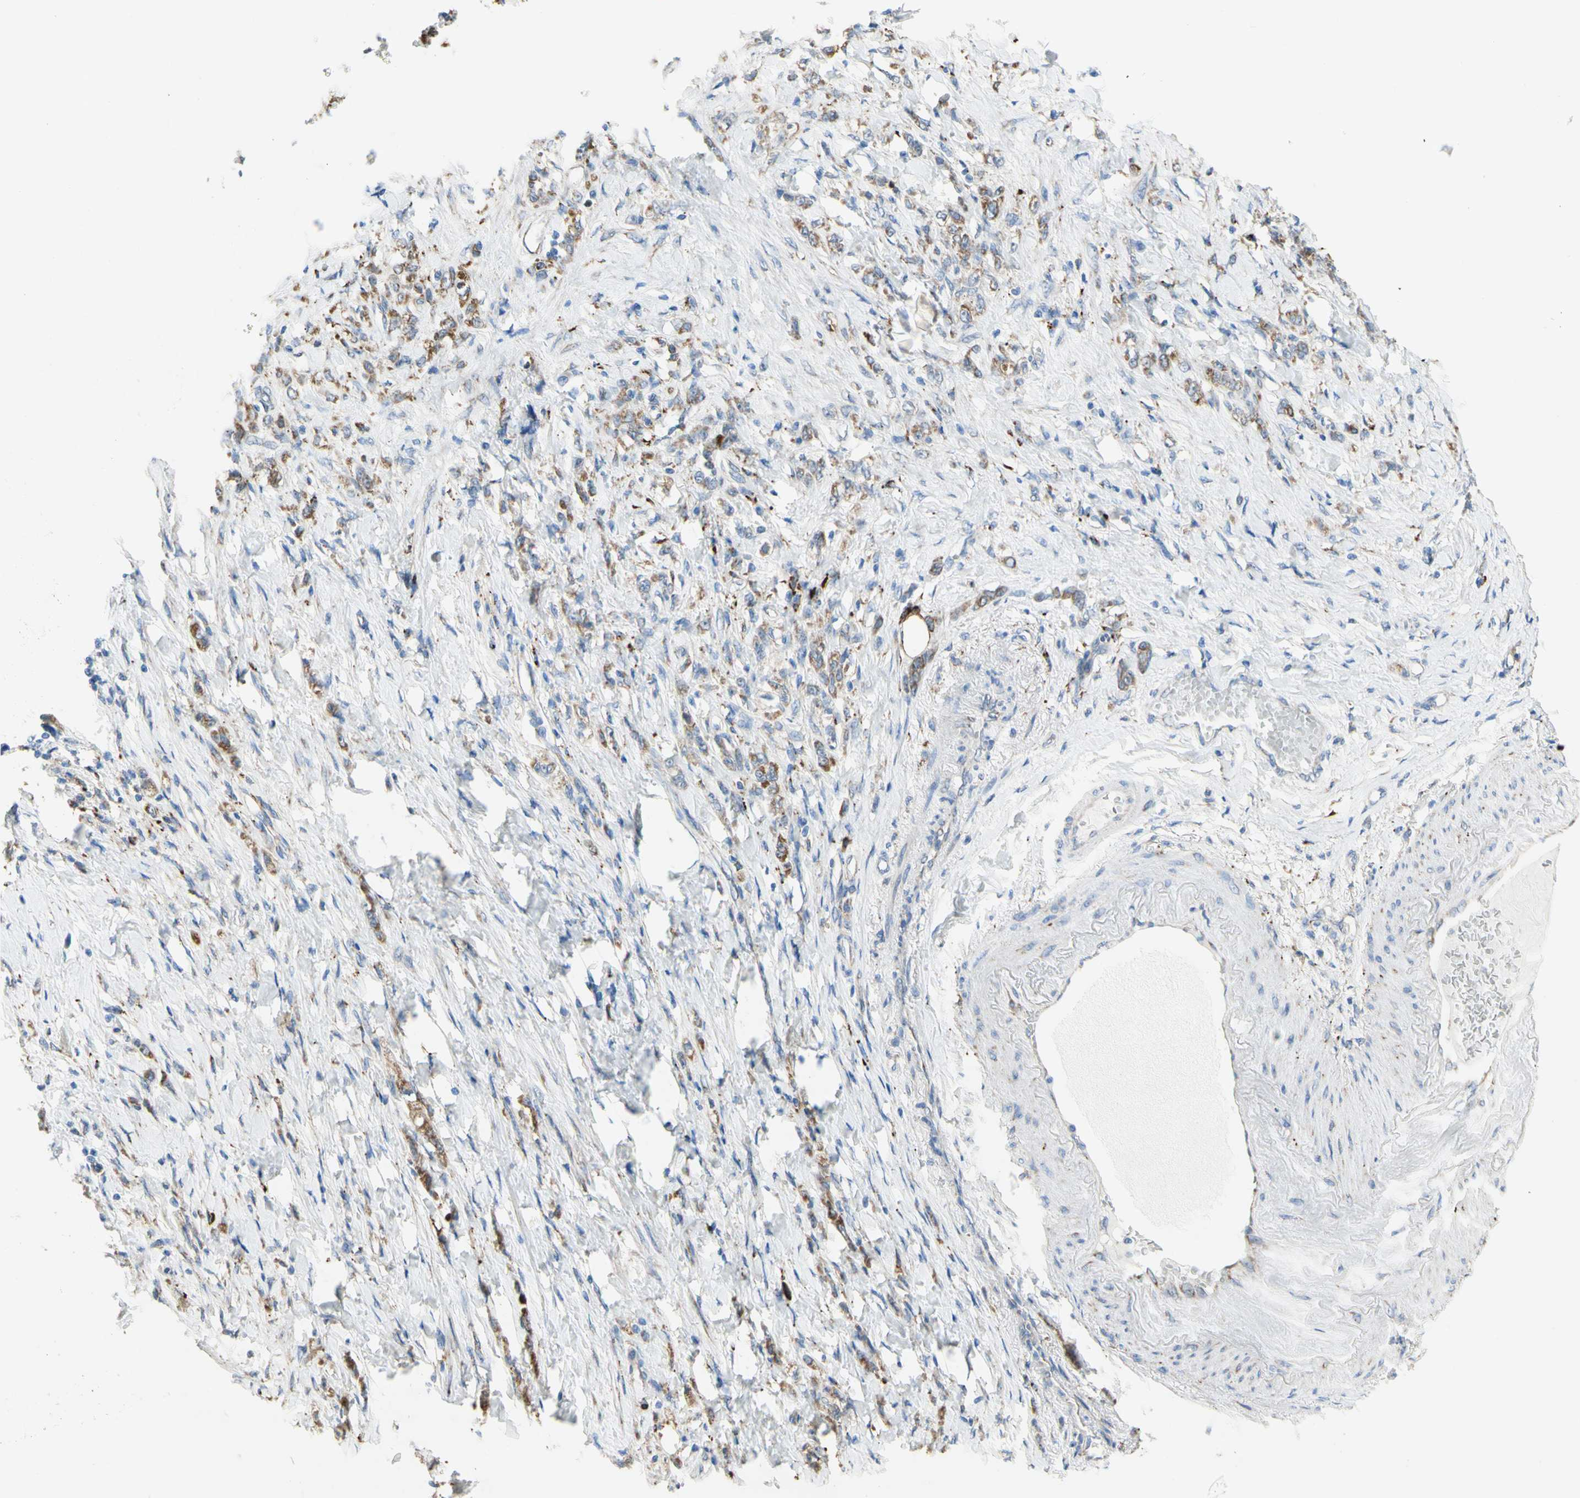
{"staining": {"intensity": "moderate", "quantity": ">75%", "location": "cytoplasmic/membranous"}, "tissue": "stomach cancer", "cell_type": "Tumor cells", "image_type": "cancer", "snomed": [{"axis": "morphology", "description": "Adenocarcinoma, NOS"}, {"axis": "topography", "description": "Stomach"}], "caption": "The histopathology image displays staining of adenocarcinoma (stomach), revealing moderate cytoplasmic/membranous protein expression (brown color) within tumor cells. Using DAB (brown) and hematoxylin (blue) stains, captured at high magnification using brightfield microscopy.", "gene": "URB2", "patient": {"sex": "male", "age": 82}}